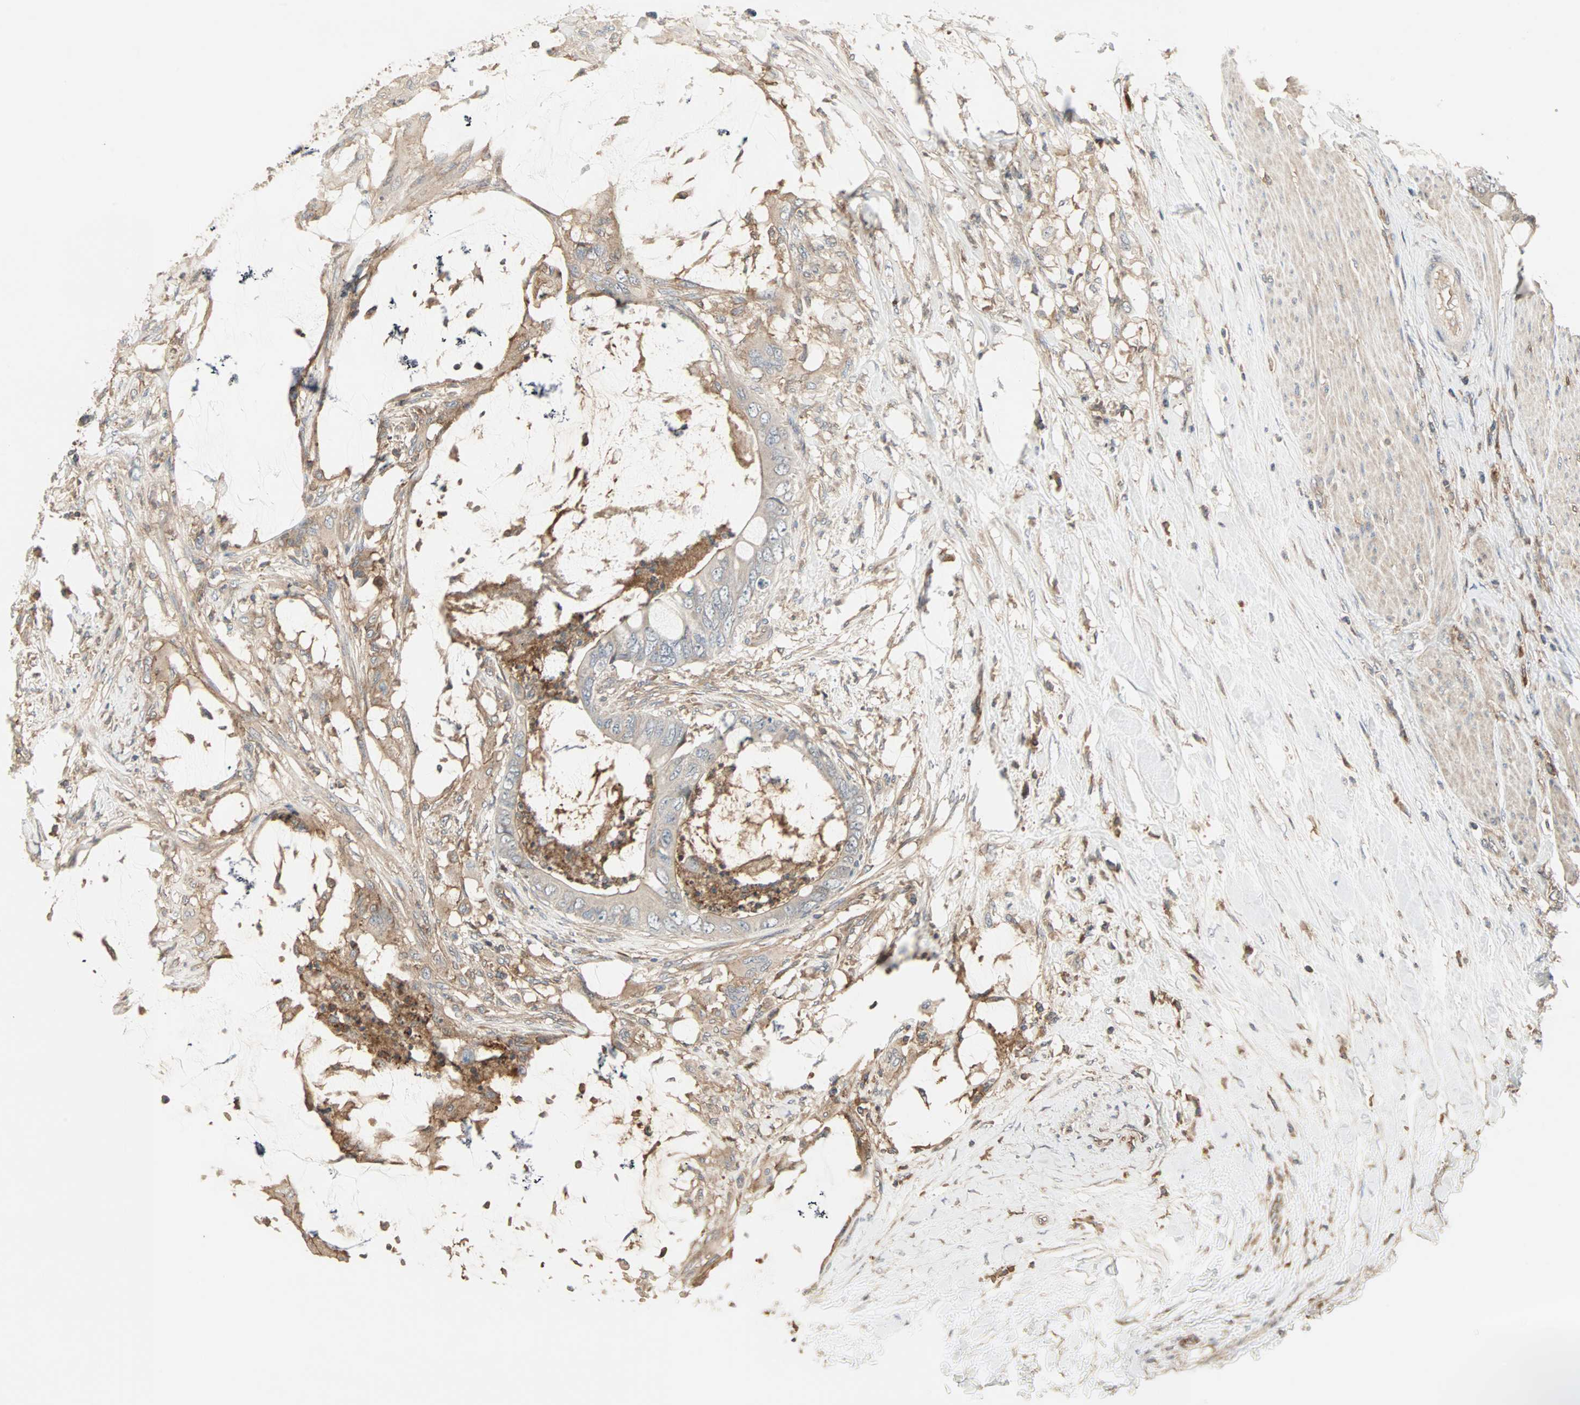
{"staining": {"intensity": "weak", "quantity": ">75%", "location": "cytoplasmic/membranous"}, "tissue": "colorectal cancer", "cell_type": "Tumor cells", "image_type": "cancer", "snomed": [{"axis": "morphology", "description": "Adenocarcinoma, NOS"}, {"axis": "topography", "description": "Rectum"}], "caption": "The photomicrograph shows staining of colorectal cancer (adenocarcinoma), revealing weak cytoplasmic/membranous protein expression (brown color) within tumor cells.", "gene": "GNAI2", "patient": {"sex": "female", "age": 77}}